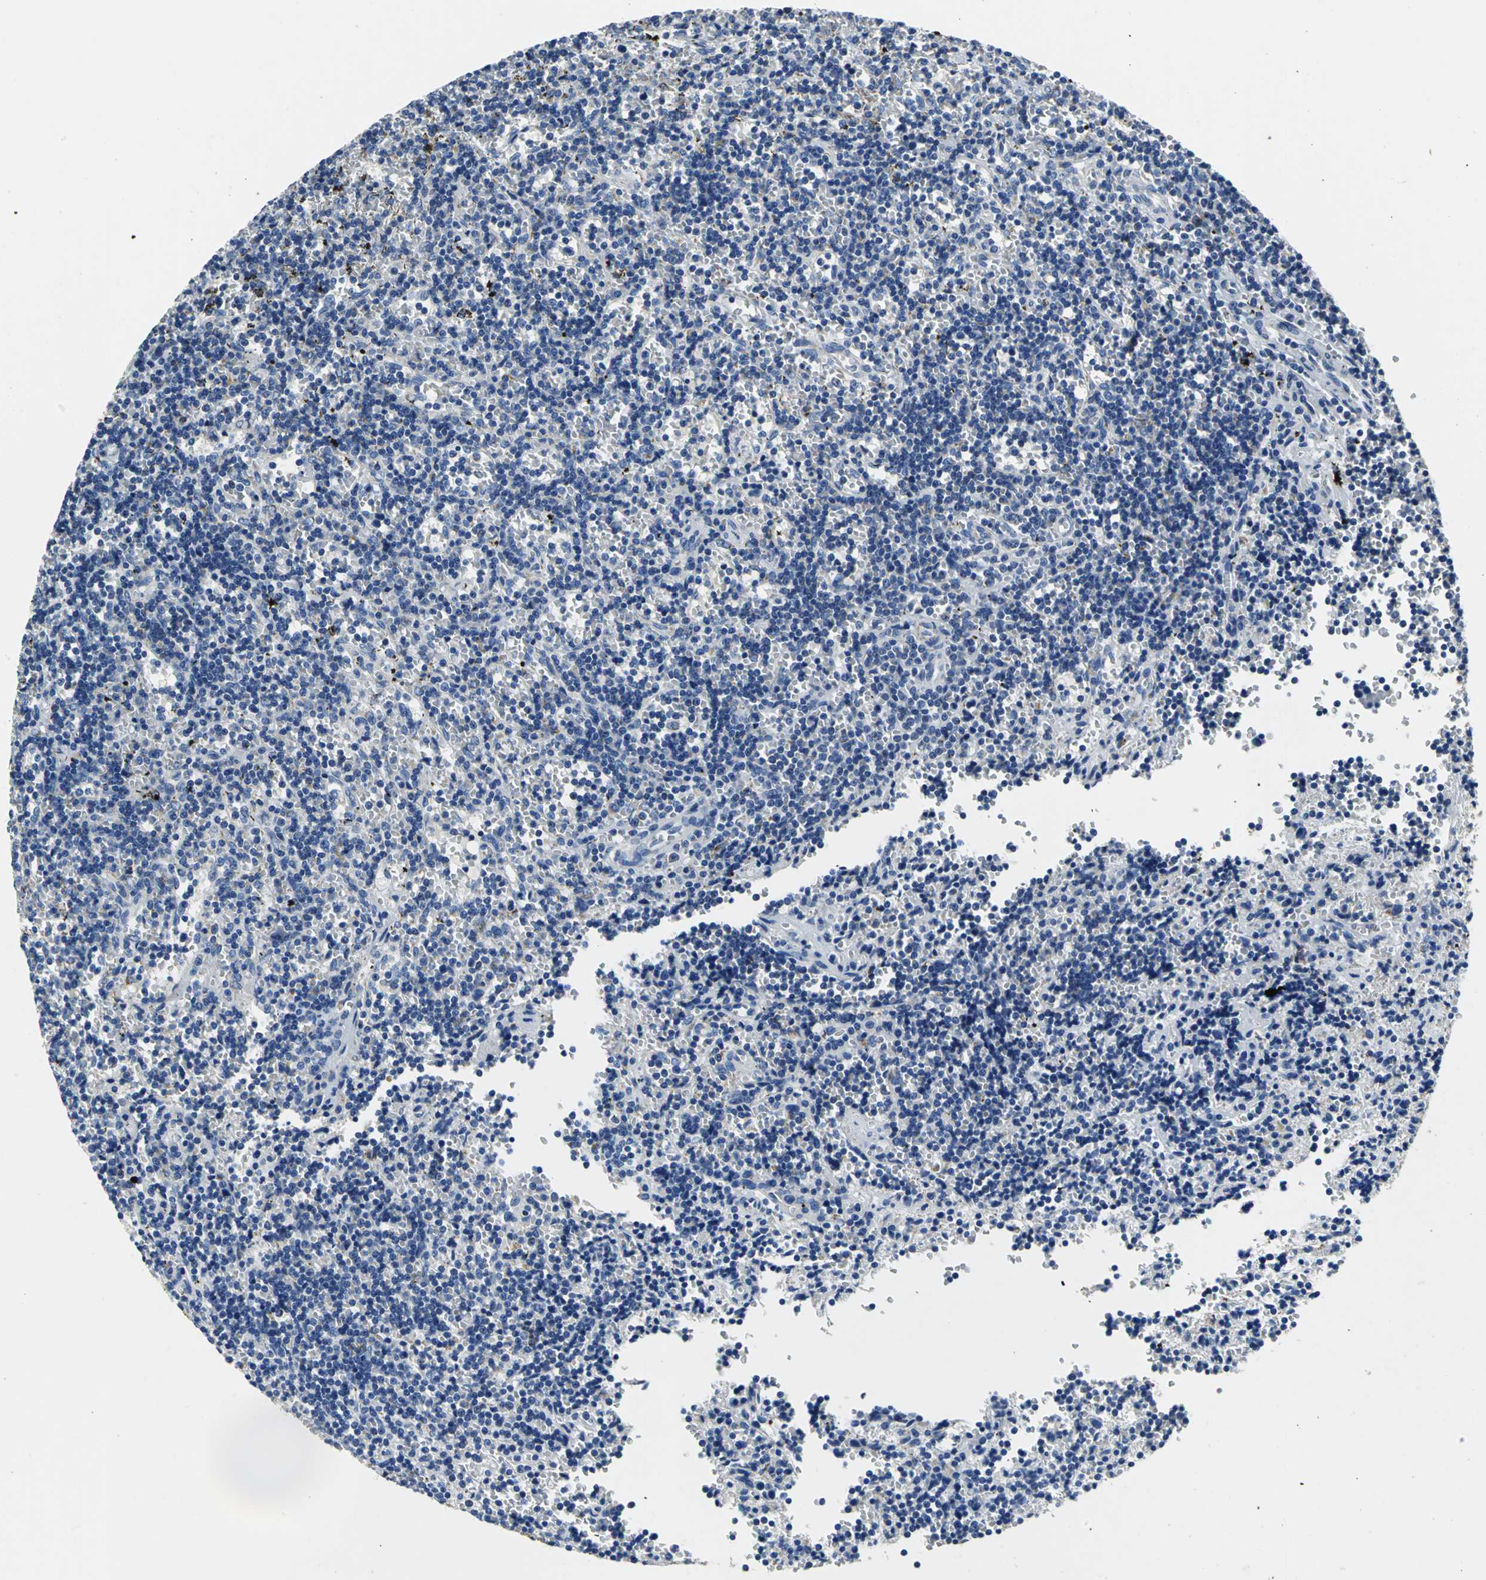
{"staining": {"intensity": "negative", "quantity": "none", "location": "none"}, "tissue": "lymphoma", "cell_type": "Tumor cells", "image_type": "cancer", "snomed": [{"axis": "morphology", "description": "Malignant lymphoma, non-Hodgkin's type, Low grade"}, {"axis": "topography", "description": "Spleen"}], "caption": "Tumor cells are negative for protein expression in human lymphoma.", "gene": "IFI6", "patient": {"sex": "male", "age": 60}}